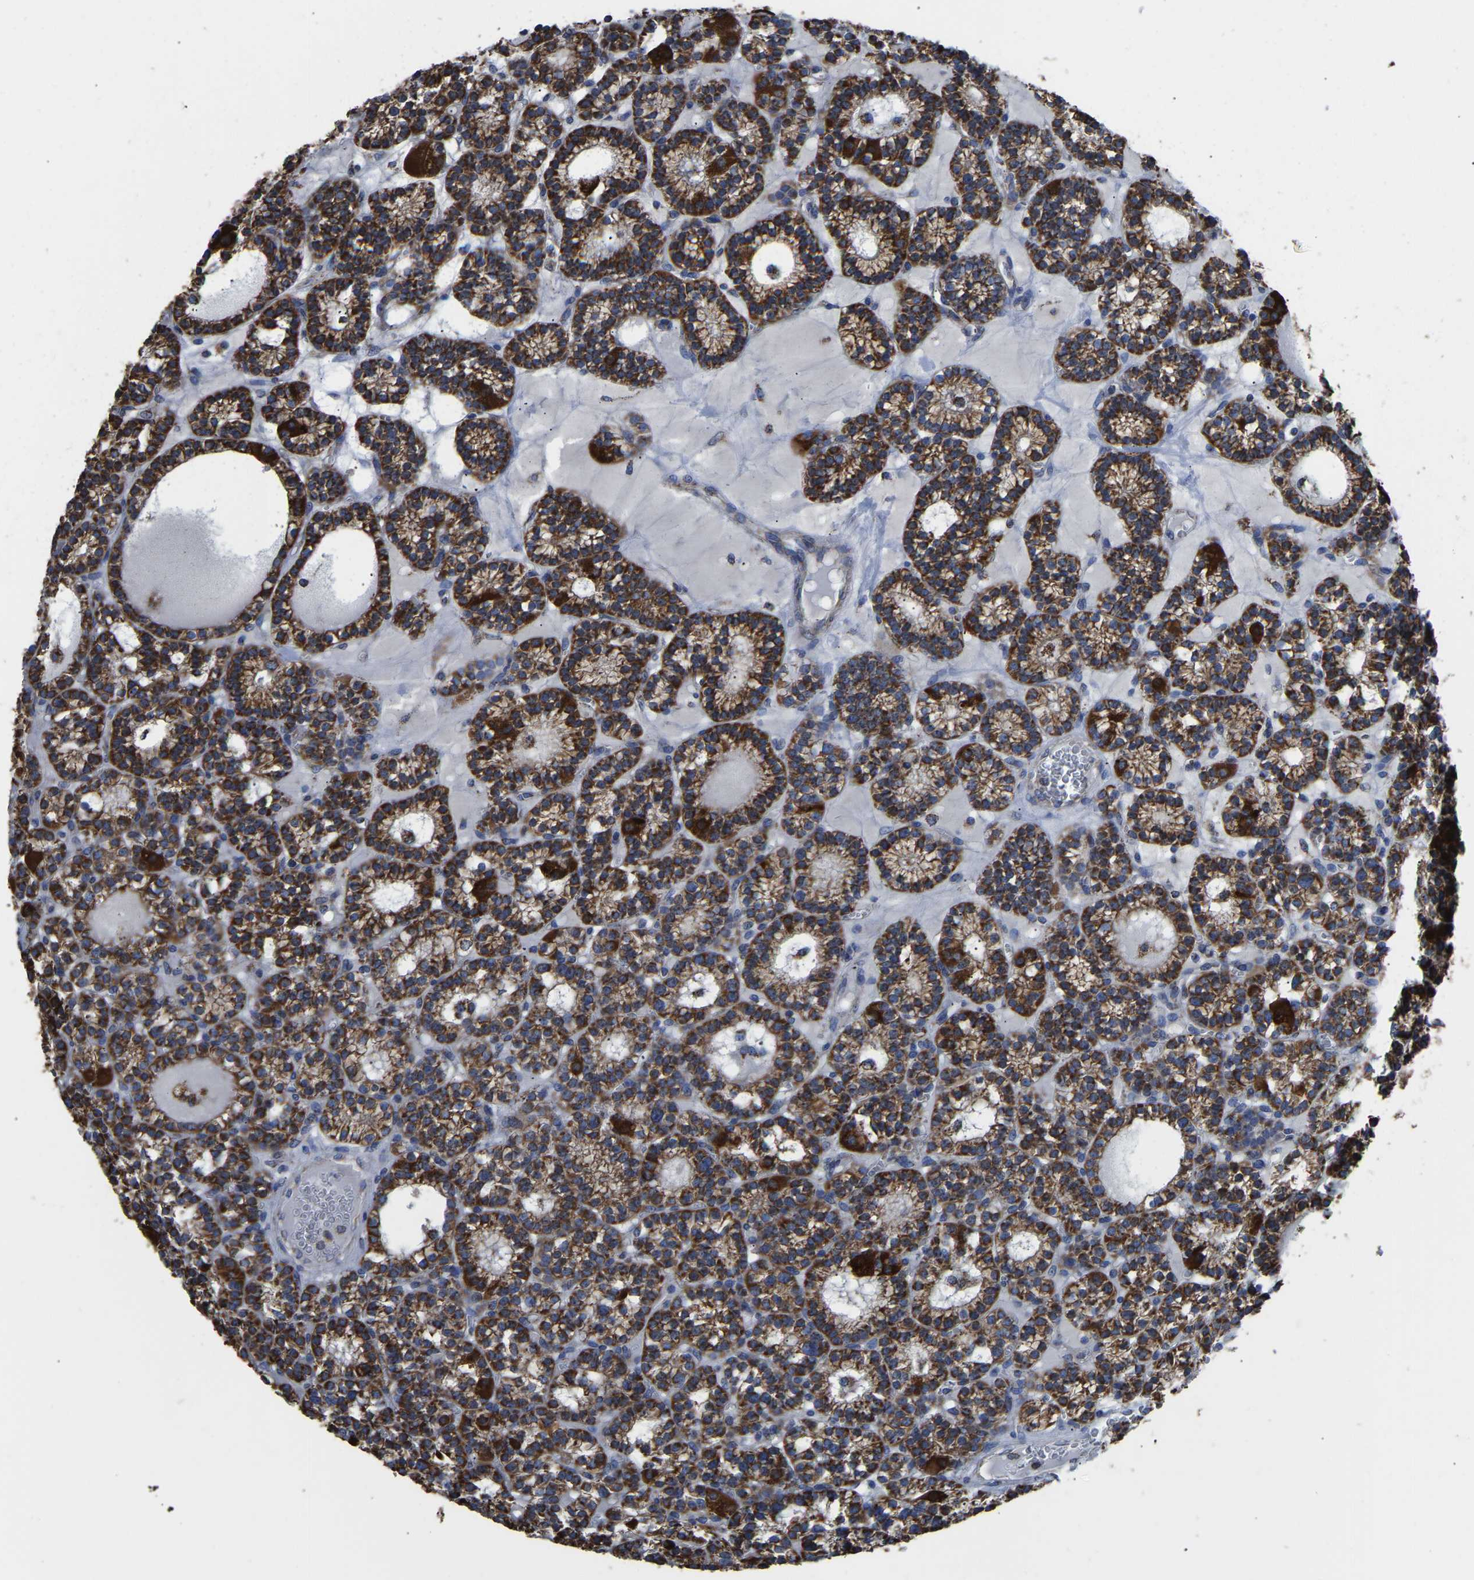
{"staining": {"intensity": "strong", "quantity": ">75%", "location": "cytoplasmic/membranous"}, "tissue": "parathyroid gland", "cell_type": "Glandular cells", "image_type": "normal", "snomed": [{"axis": "morphology", "description": "Normal tissue, NOS"}, {"axis": "morphology", "description": "Adenoma, NOS"}, {"axis": "topography", "description": "Parathyroid gland"}], "caption": "This histopathology image reveals immunohistochemistry staining of benign parathyroid gland, with high strong cytoplasmic/membranous staining in approximately >75% of glandular cells.", "gene": "ETFA", "patient": {"sex": "female", "age": 58}}